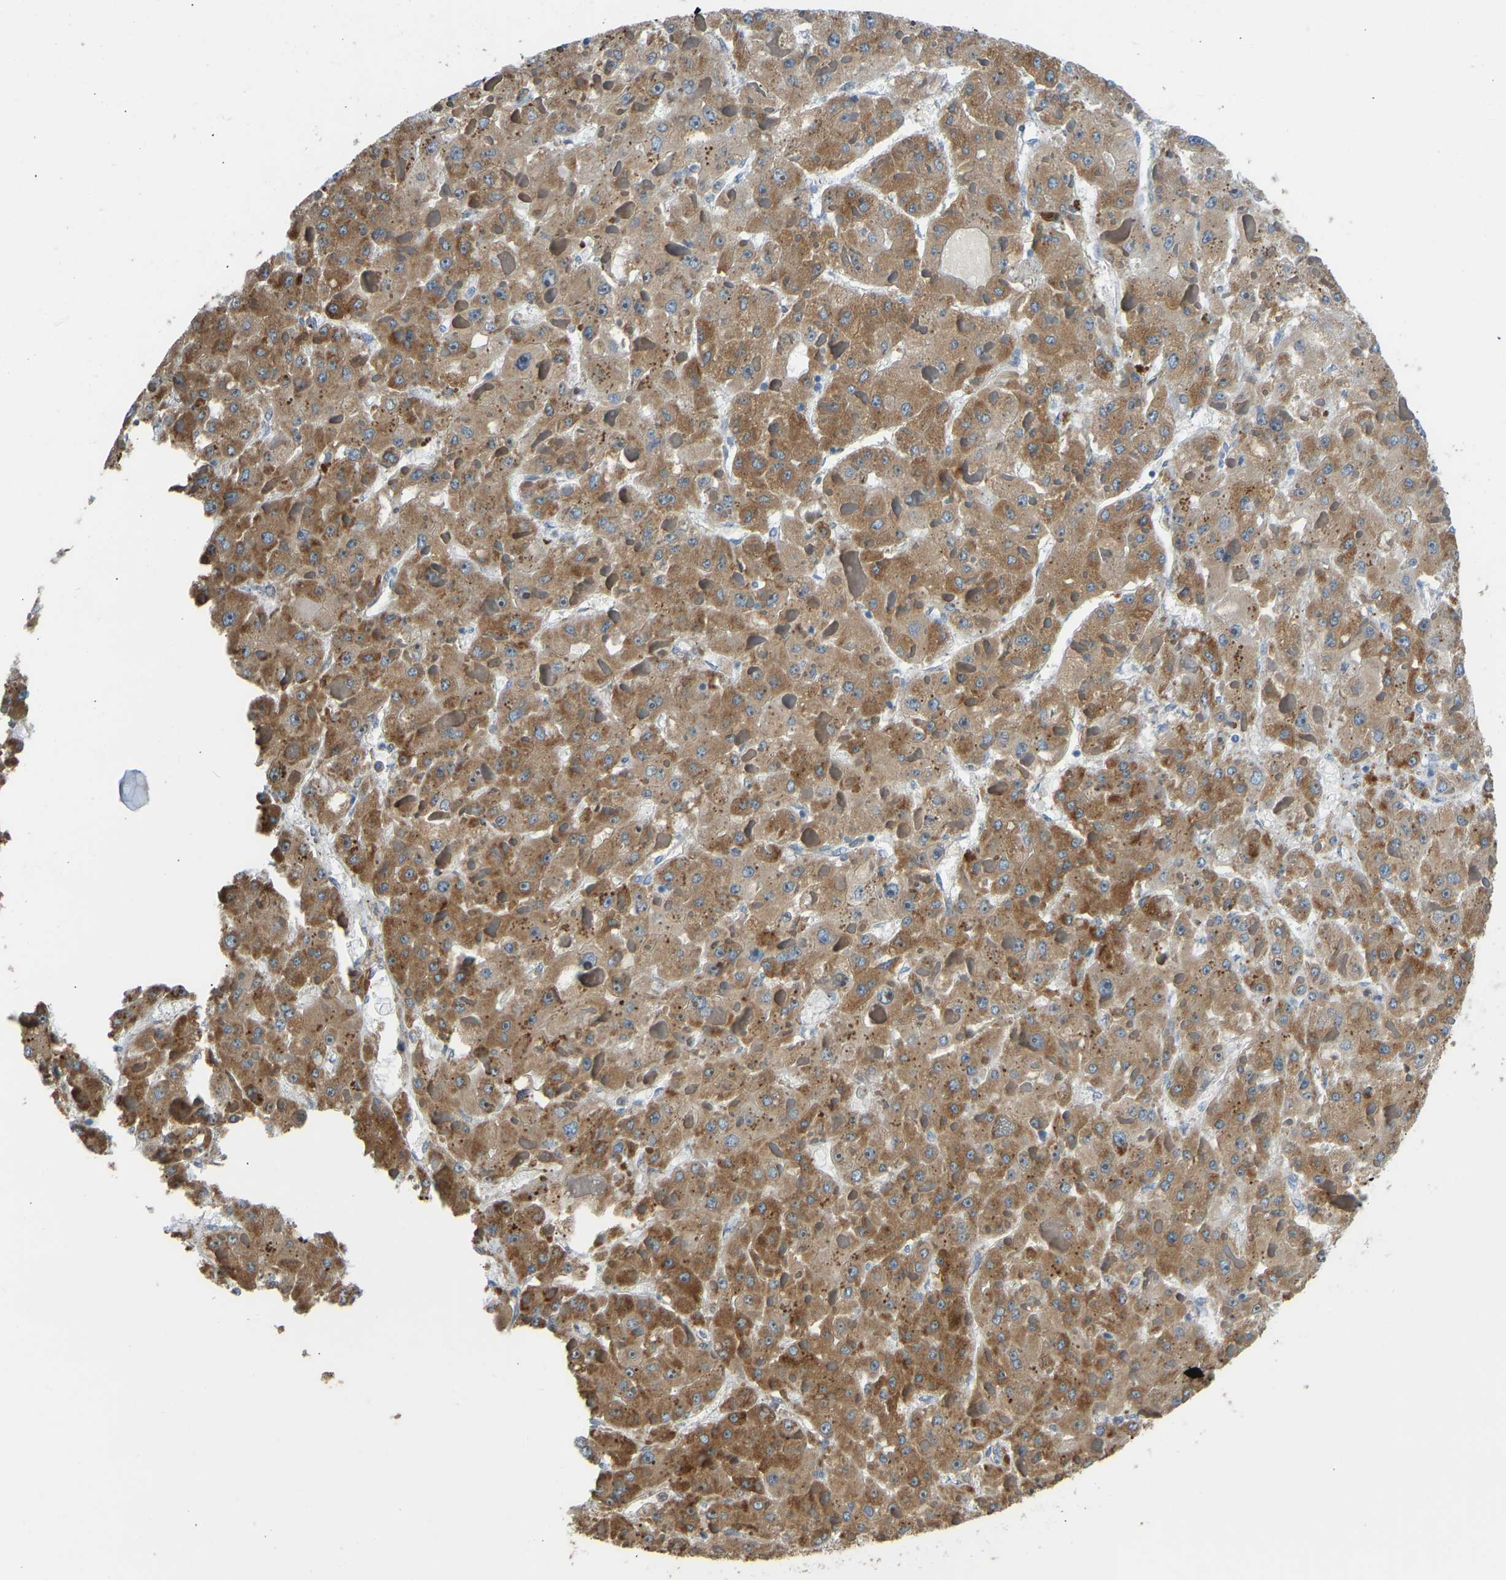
{"staining": {"intensity": "moderate", "quantity": ">75%", "location": "cytoplasmic/membranous"}, "tissue": "liver cancer", "cell_type": "Tumor cells", "image_type": "cancer", "snomed": [{"axis": "morphology", "description": "Carcinoma, Hepatocellular, NOS"}, {"axis": "topography", "description": "Liver"}], "caption": "Liver cancer (hepatocellular carcinoma) was stained to show a protein in brown. There is medium levels of moderate cytoplasmic/membranous expression in approximately >75% of tumor cells.", "gene": "OS9", "patient": {"sex": "female", "age": 73}}